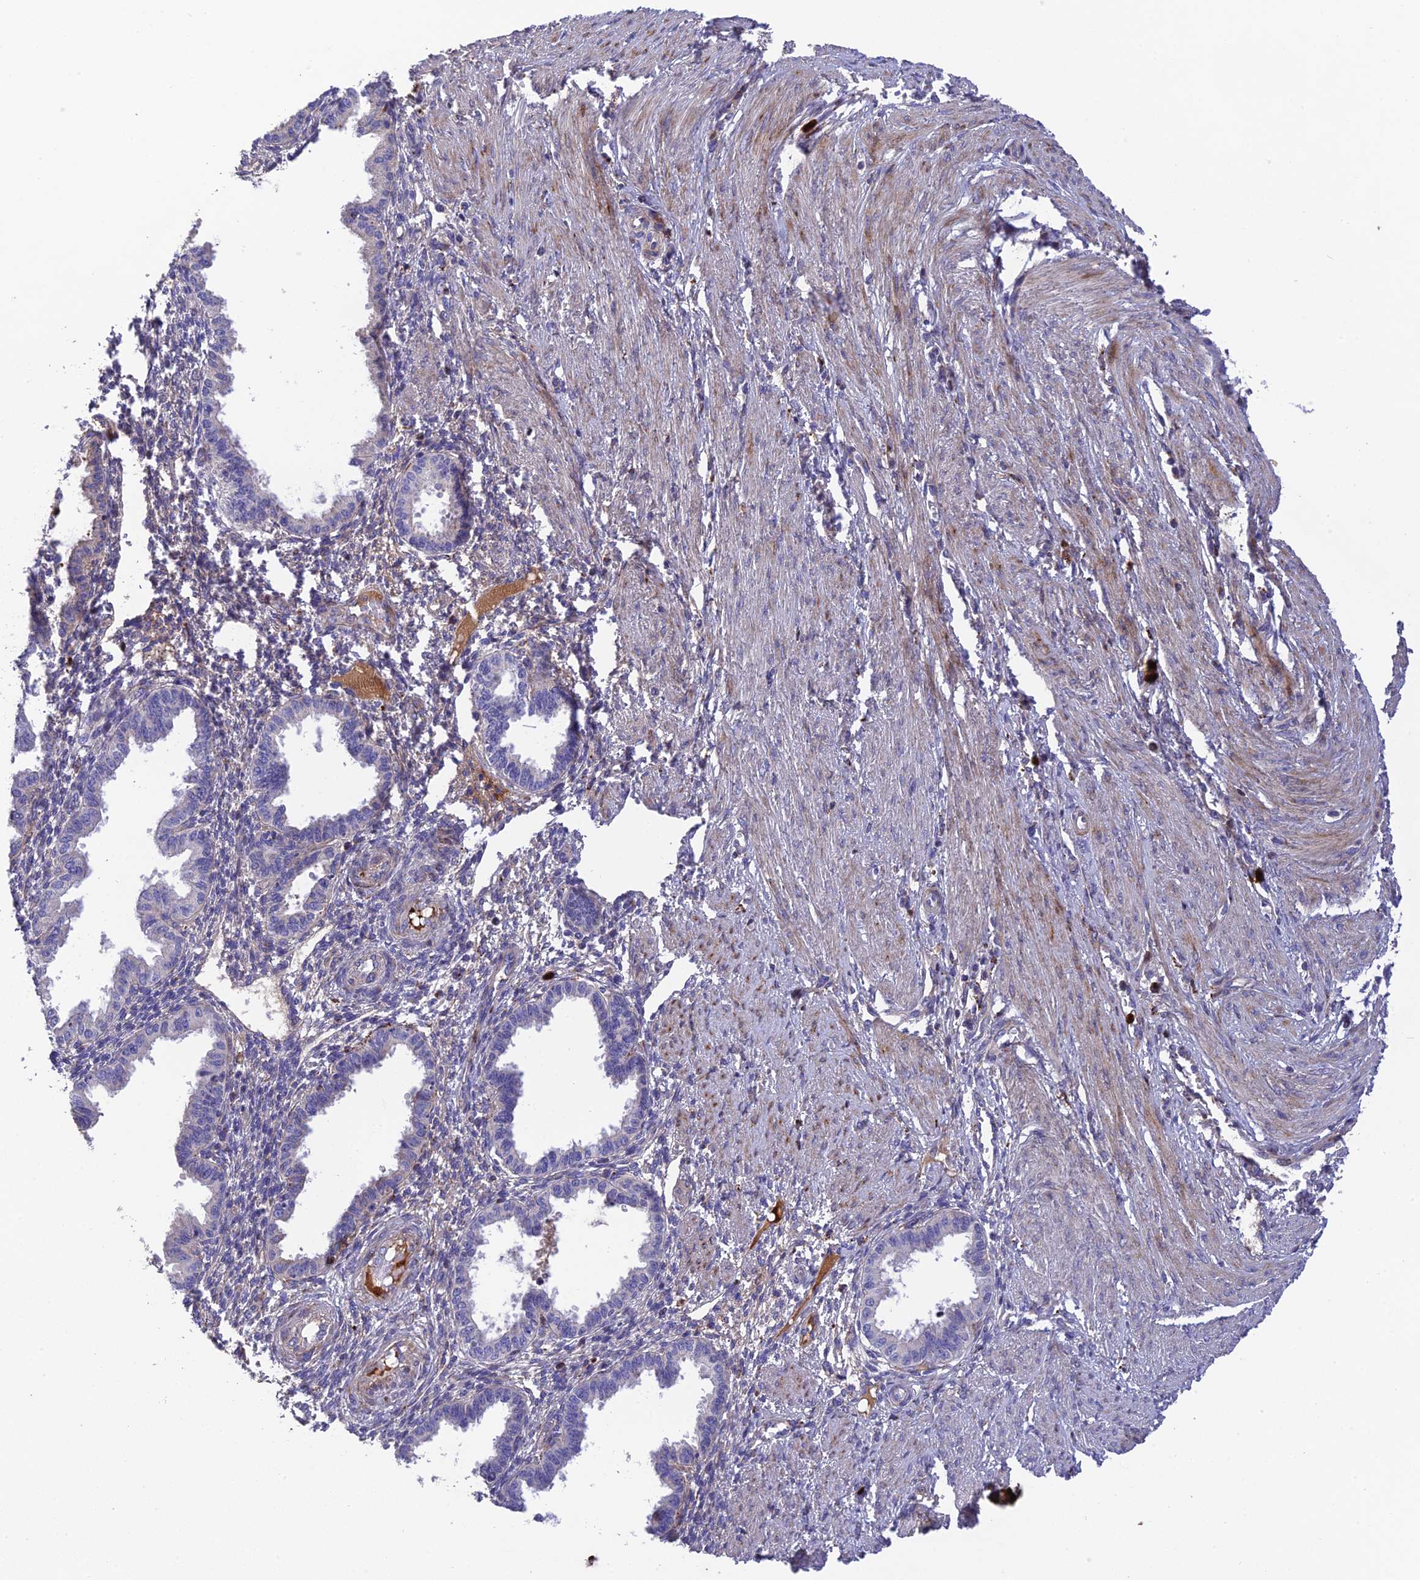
{"staining": {"intensity": "negative", "quantity": "none", "location": "none"}, "tissue": "endometrium", "cell_type": "Cells in endometrial stroma", "image_type": "normal", "snomed": [{"axis": "morphology", "description": "Normal tissue, NOS"}, {"axis": "topography", "description": "Endometrium"}], "caption": "Immunohistochemistry photomicrograph of unremarkable endometrium: endometrium stained with DAB (3,3'-diaminobenzidine) reveals no significant protein expression in cells in endometrial stroma.", "gene": "CPSF4L", "patient": {"sex": "female", "age": 33}}